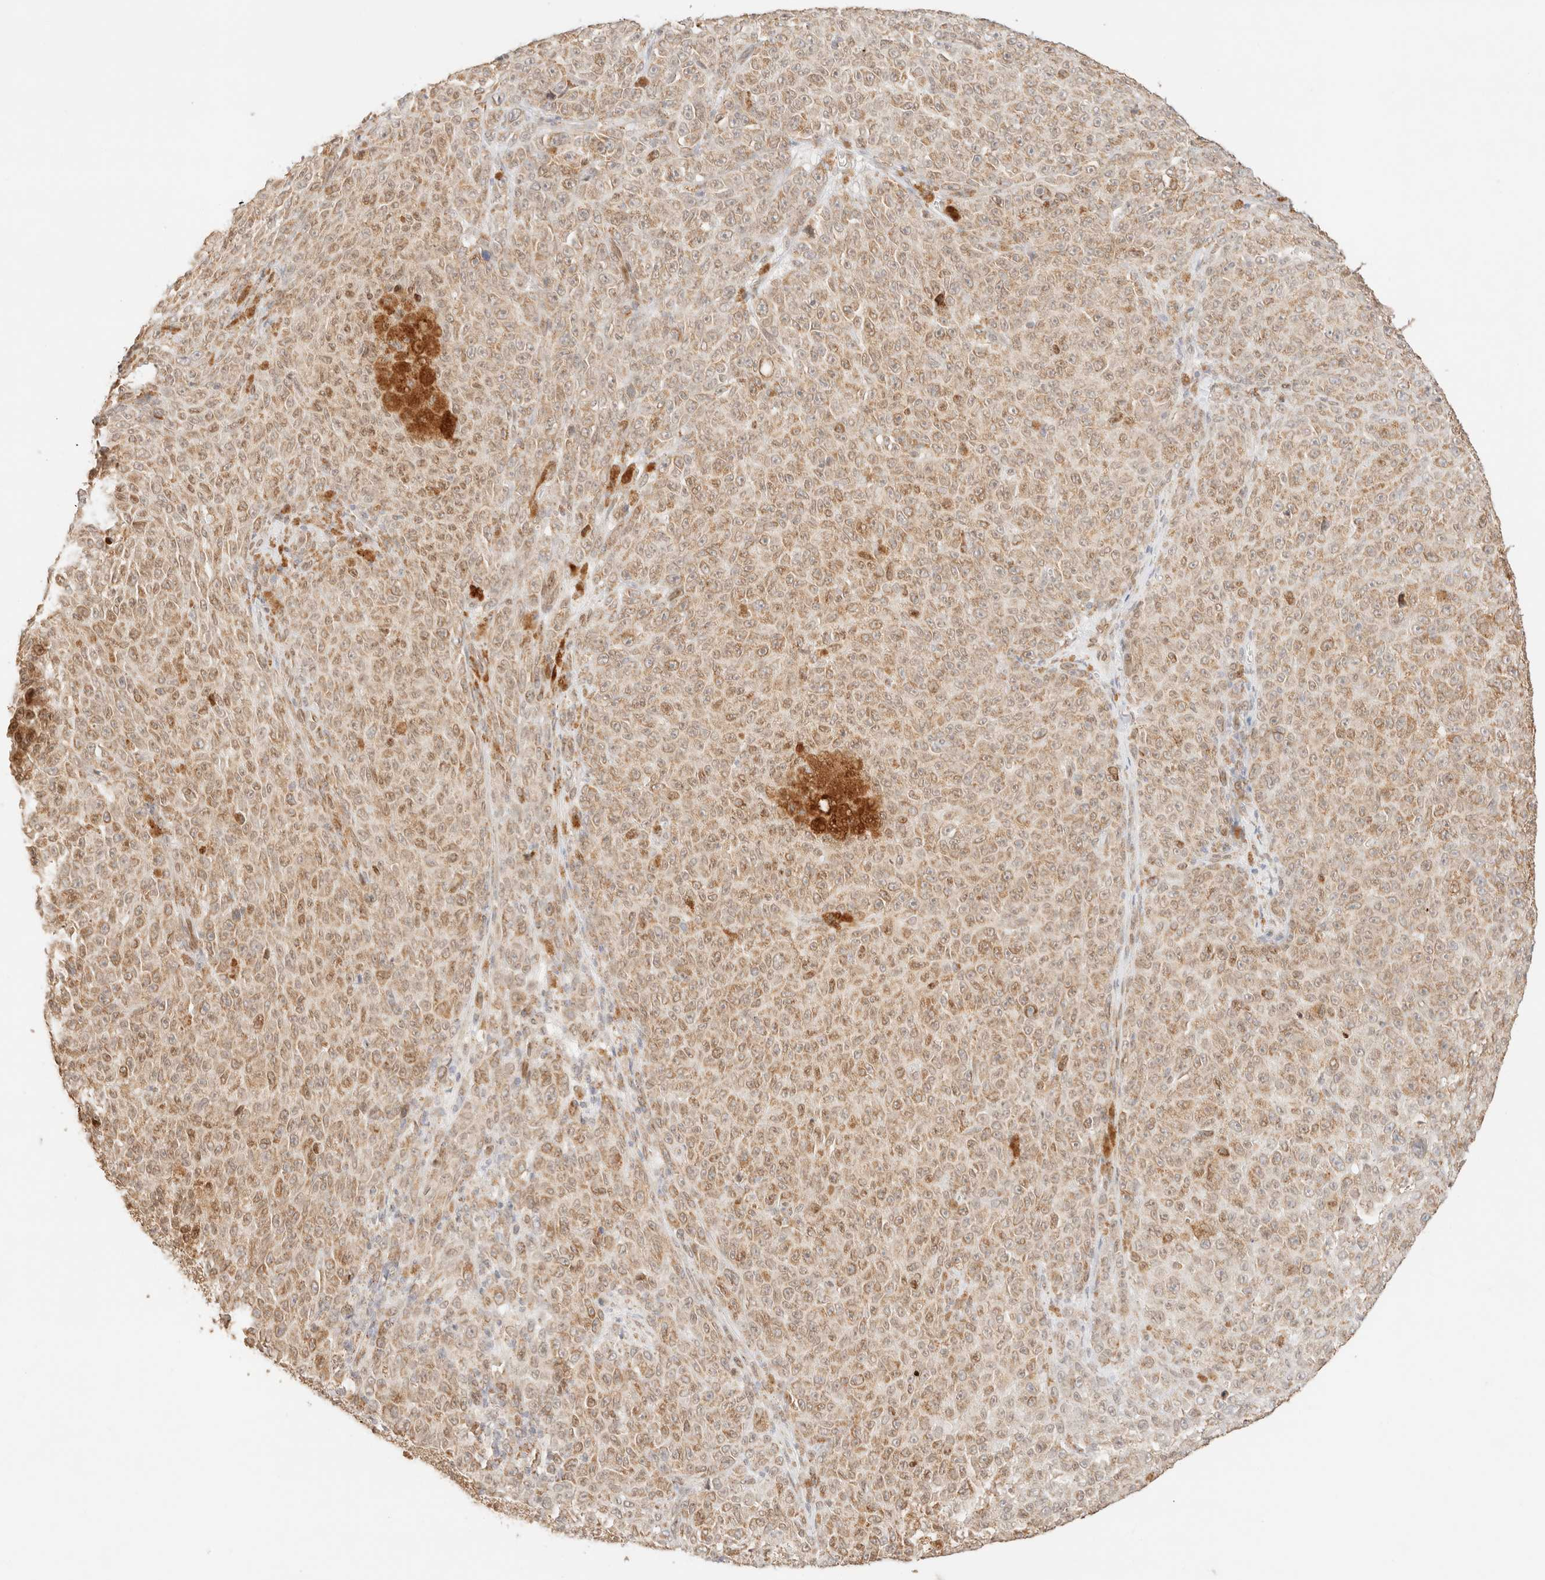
{"staining": {"intensity": "weak", "quantity": ">75%", "location": "cytoplasmic/membranous"}, "tissue": "melanoma", "cell_type": "Tumor cells", "image_type": "cancer", "snomed": [{"axis": "morphology", "description": "Malignant melanoma, NOS"}, {"axis": "topography", "description": "Skin"}], "caption": "This is a micrograph of immunohistochemistry staining of malignant melanoma, which shows weak positivity in the cytoplasmic/membranous of tumor cells.", "gene": "TACO1", "patient": {"sex": "female", "age": 82}}